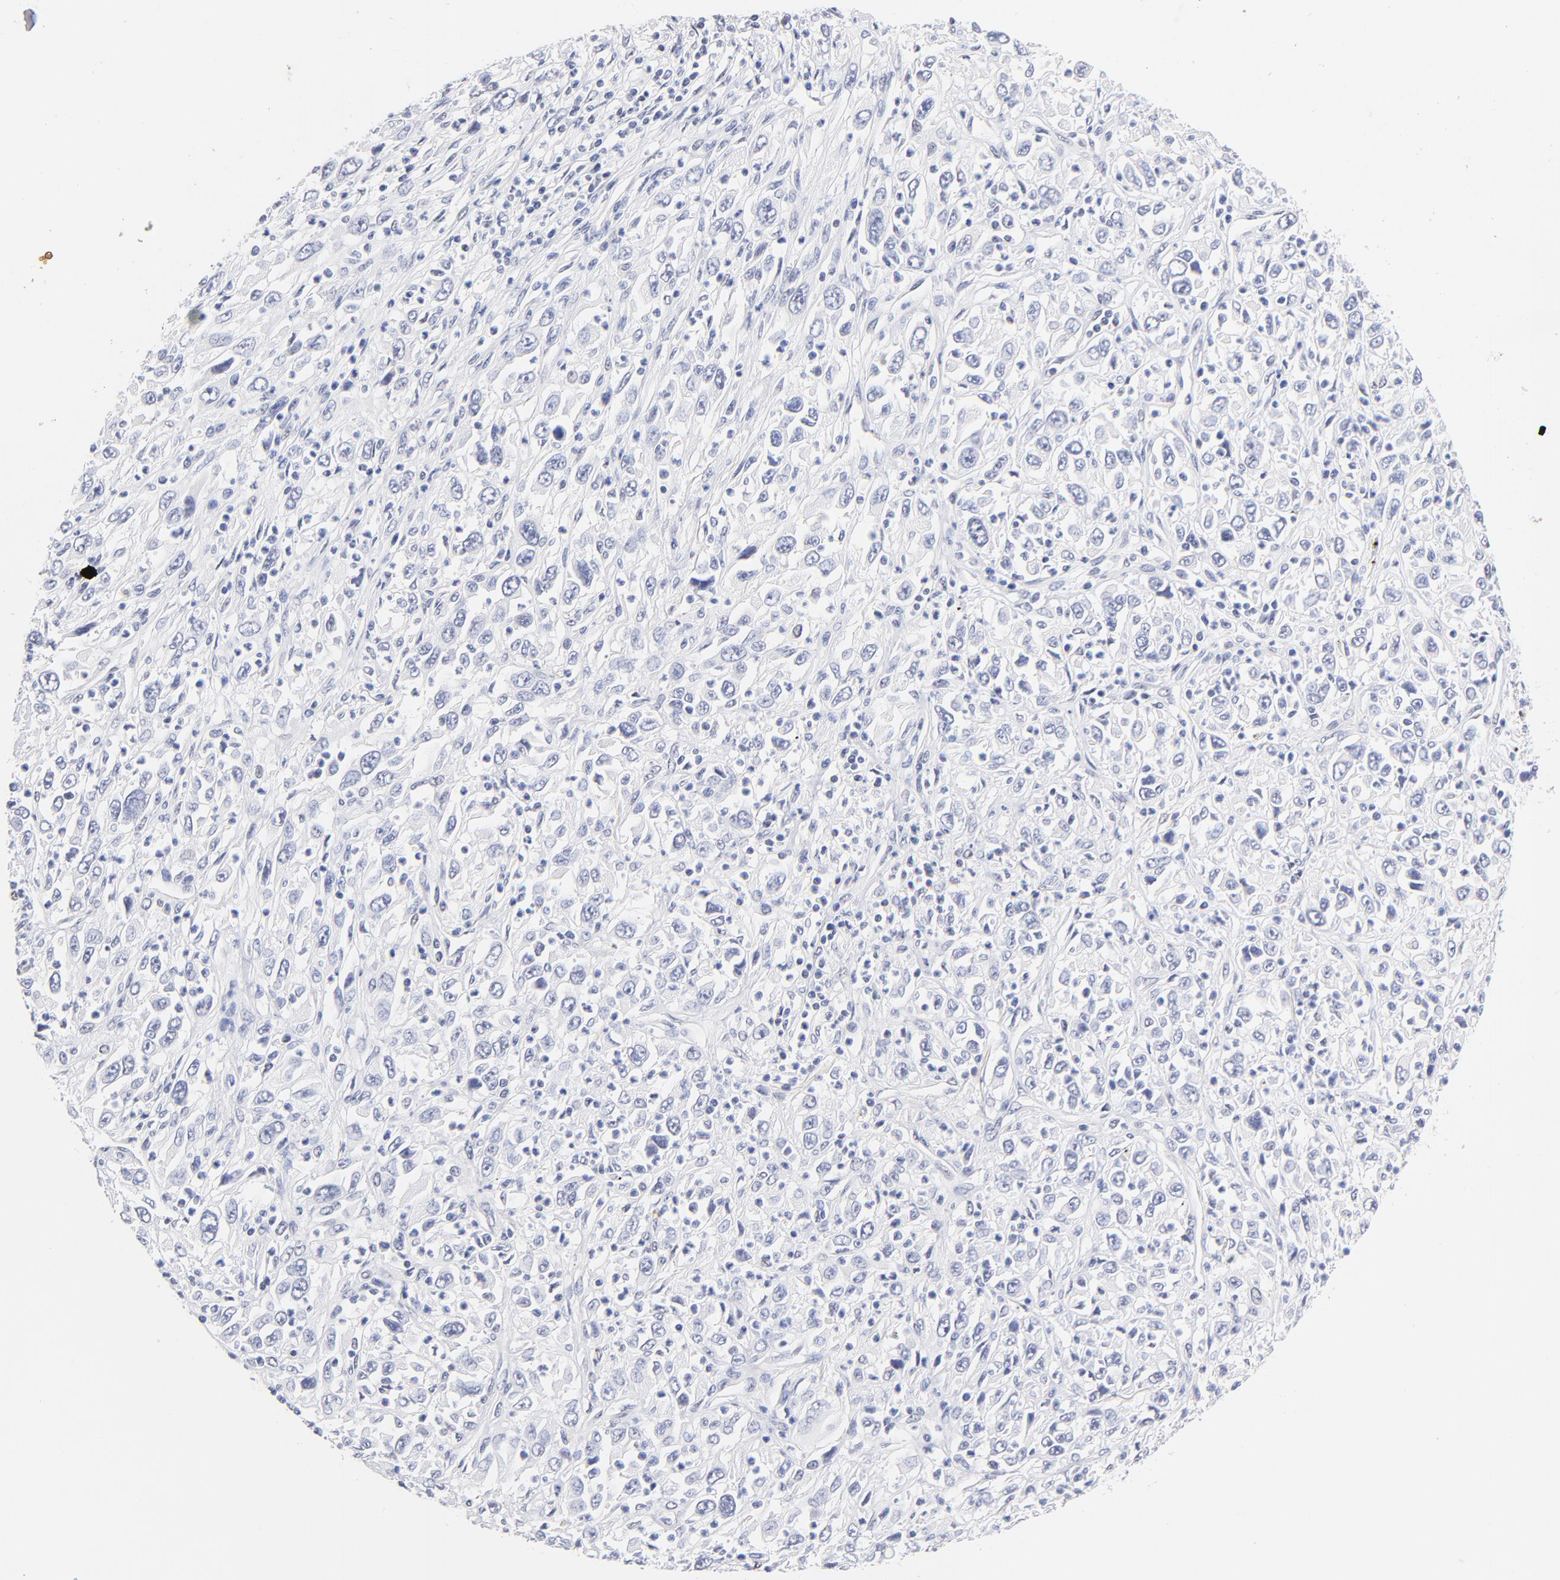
{"staining": {"intensity": "negative", "quantity": "none", "location": "none"}, "tissue": "melanoma", "cell_type": "Tumor cells", "image_type": "cancer", "snomed": [{"axis": "morphology", "description": "Malignant melanoma, Metastatic site"}, {"axis": "topography", "description": "Skin"}], "caption": "Tumor cells are negative for protein expression in human melanoma. Nuclei are stained in blue.", "gene": "ZNF74", "patient": {"sex": "female", "age": 56}}